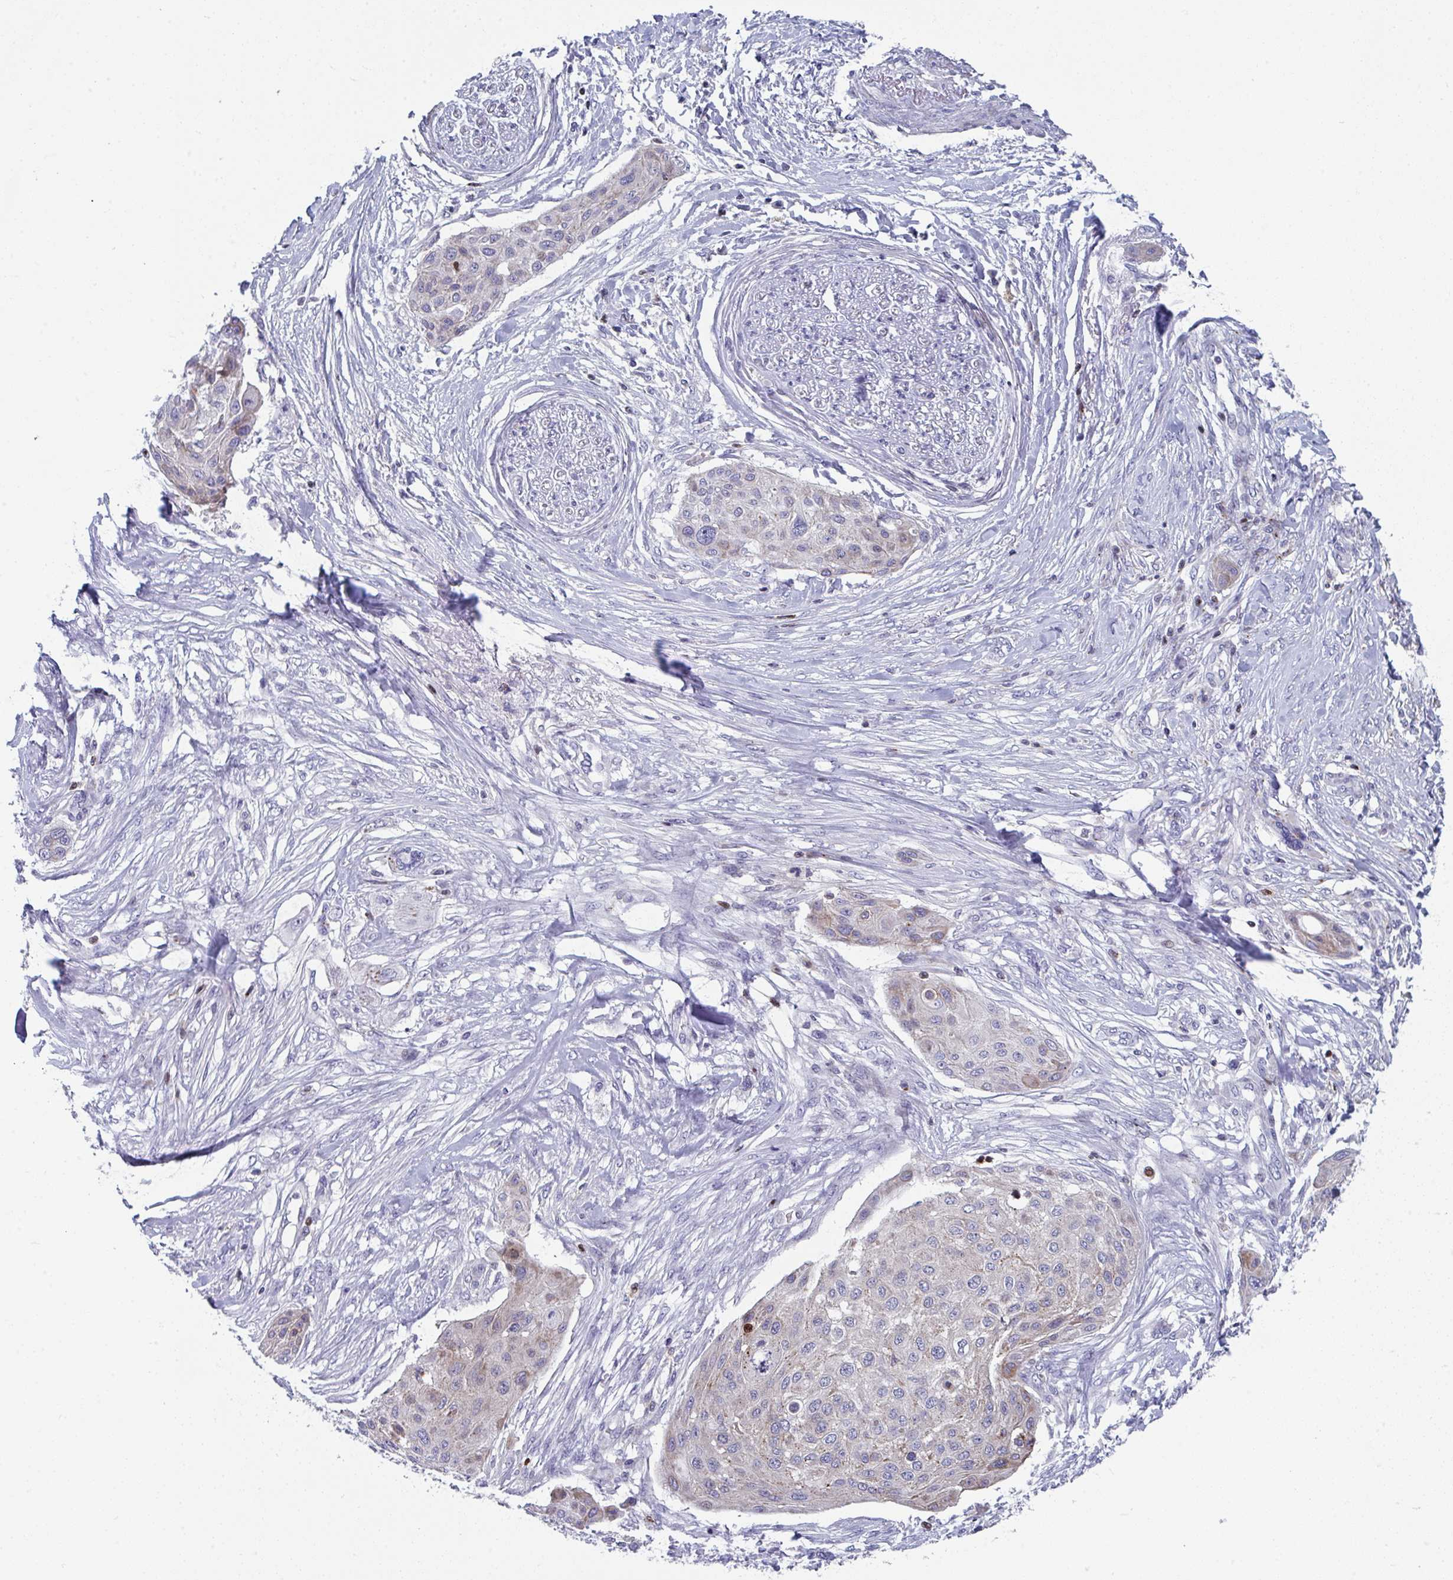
{"staining": {"intensity": "moderate", "quantity": "<25%", "location": "cytoplasmic/membranous"}, "tissue": "skin cancer", "cell_type": "Tumor cells", "image_type": "cancer", "snomed": [{"axis": "morphology", "description": "Squamous cell carcinoma, NOS"}, {"axis": "topography", "description": "Skin"}], "caption": "IHC staining of skin cancer (squamous cell carcinoma), which exhibits low levels of moderate cytoplasmic/membranous staining in approximately <25% of tumor cells indicating moderate cytoplasmic/membranous protein expression. The staining was performed using DAB (brown) for protein detection and nuclei were counterstained in hematoxylin (blue).", "gene": "AOC2", "patient": {"sex": "female", "age": 87}}